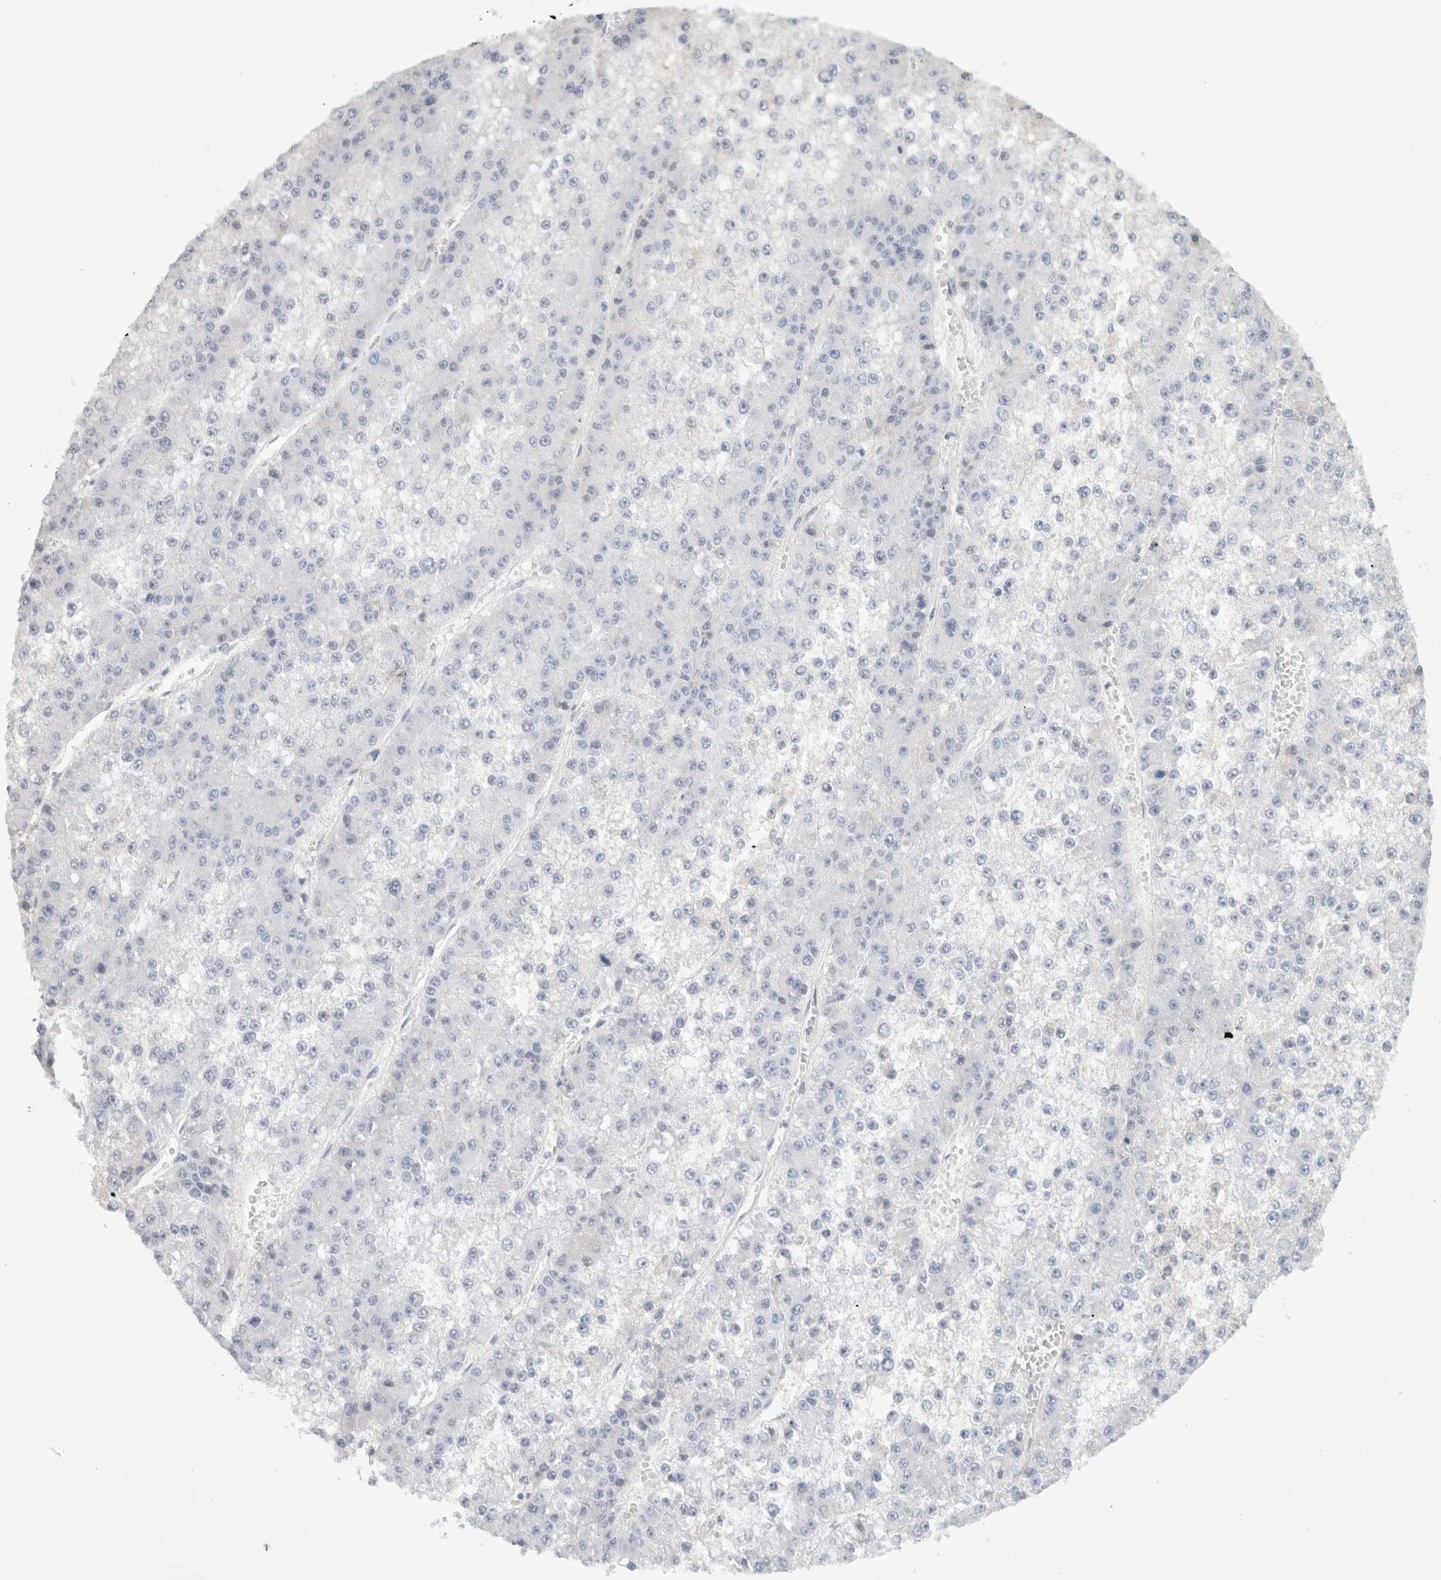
{"staining": {"intensity": "negative", "quantity": "none", "location": "none"}, "tissue": "liver cancer", "cell_type": "Tumor cells", "image_type": "cancer", "snomed": [{"axis": "morphology", "description": "Carcinoma, Hepatocellular, NOS"}, {"axis": "topography", "description": "Liver"}], "caption": "This is a image of immunohistochemistry staining of liver cancer (hepatocellular carcinoma), which shows no expression in tumor cells.", "gene": "STK31", "patient": {"sex": "female", "age": 73}}